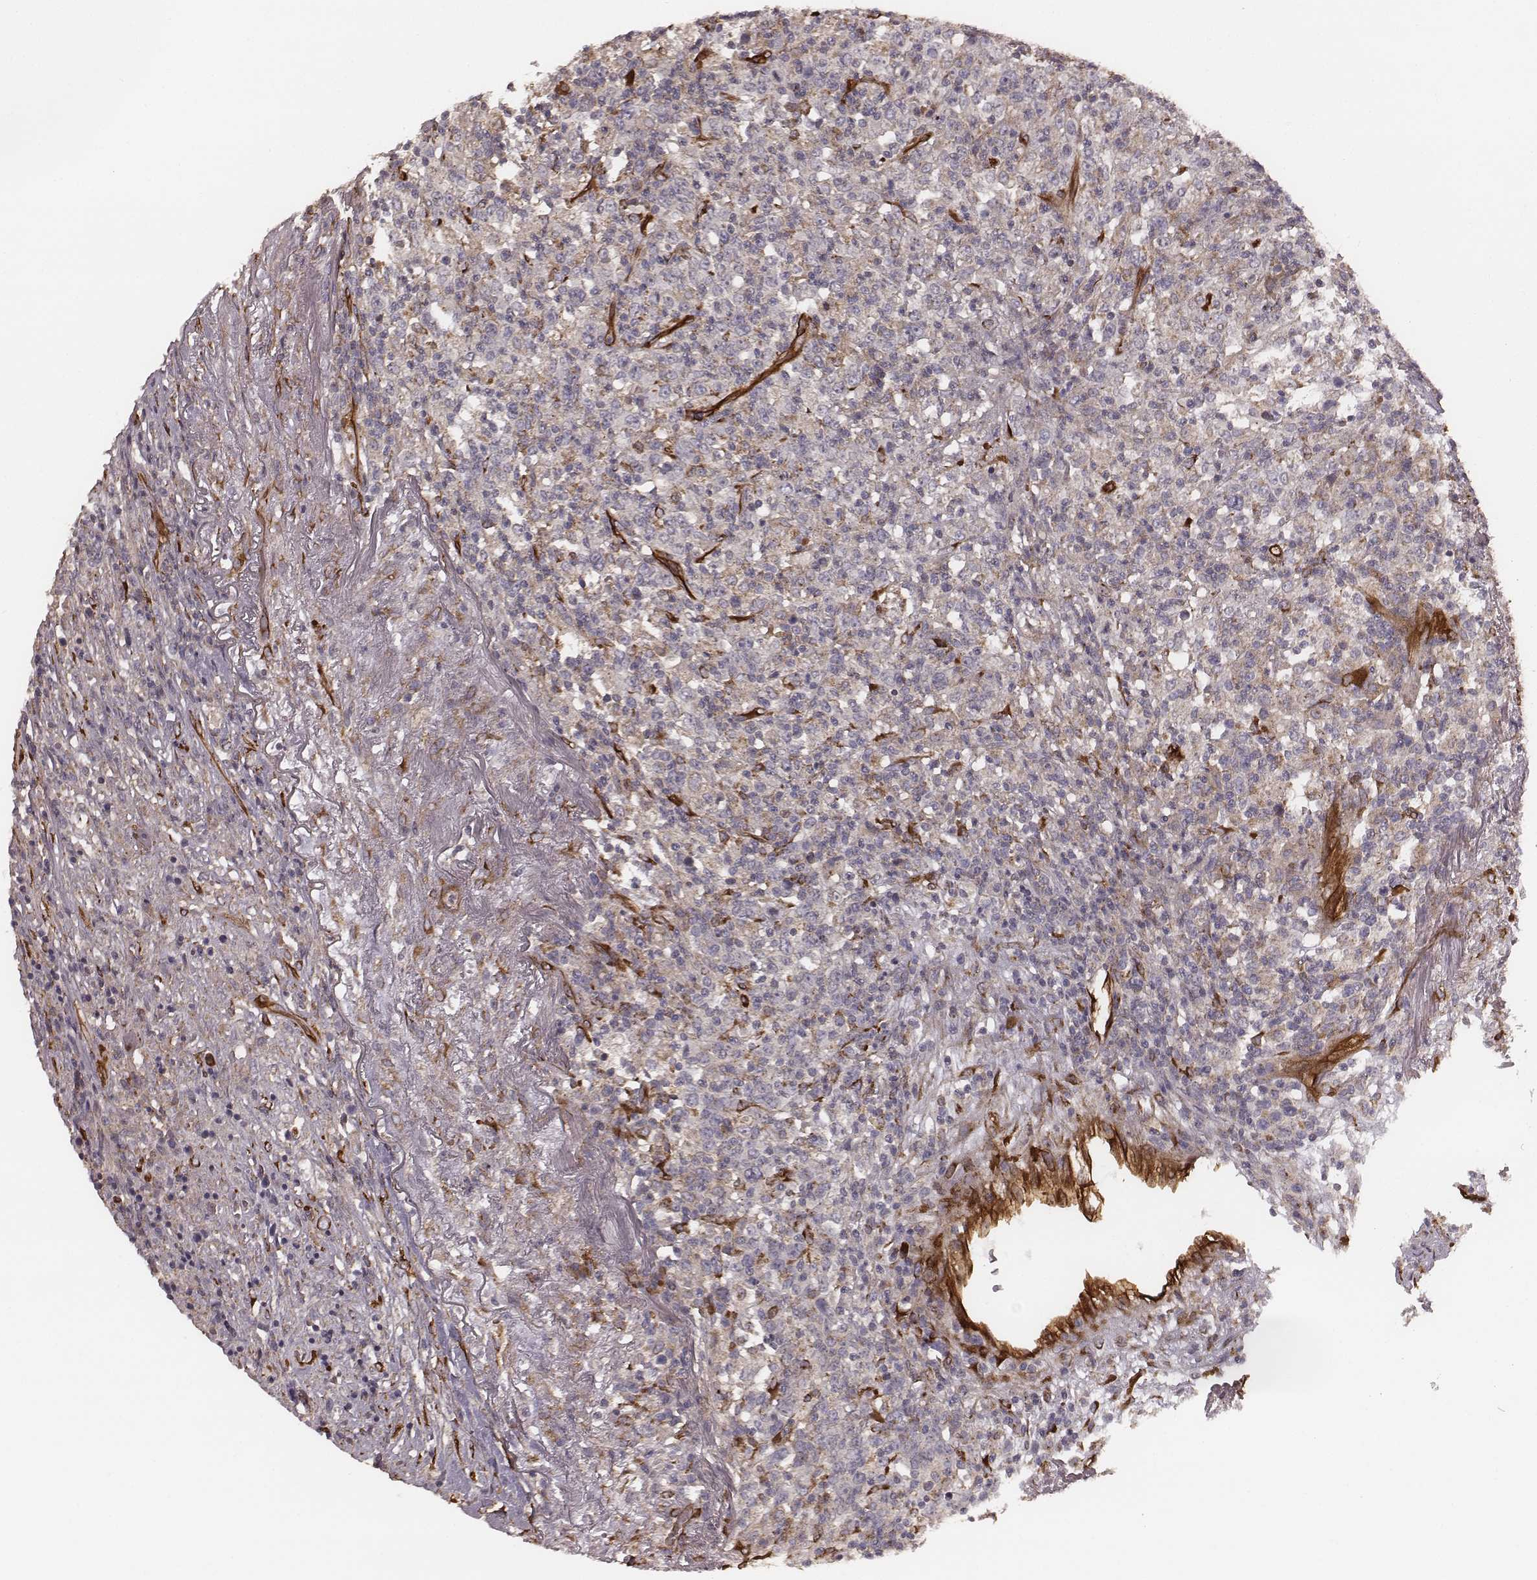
{"staining": {"intensity": "negative", "quantity": "none", "location": "none"}, "tissue": "lymphoma", "cell_type": "Tumor cells", "image_type": "cancer", "snomed": [{"axis": "morphology", "description": "Malignant lymphoma, non-Hodgkin's type, High grade"}, {"axis": "topography", "description": "Lung"}], "caption": "There is no significant positivity in tumor cells of high-grade malignant lymphoma, non-Hodgkin's type.", "gene": "PALMD", "patient": {"sex": "male", "age": 79}}